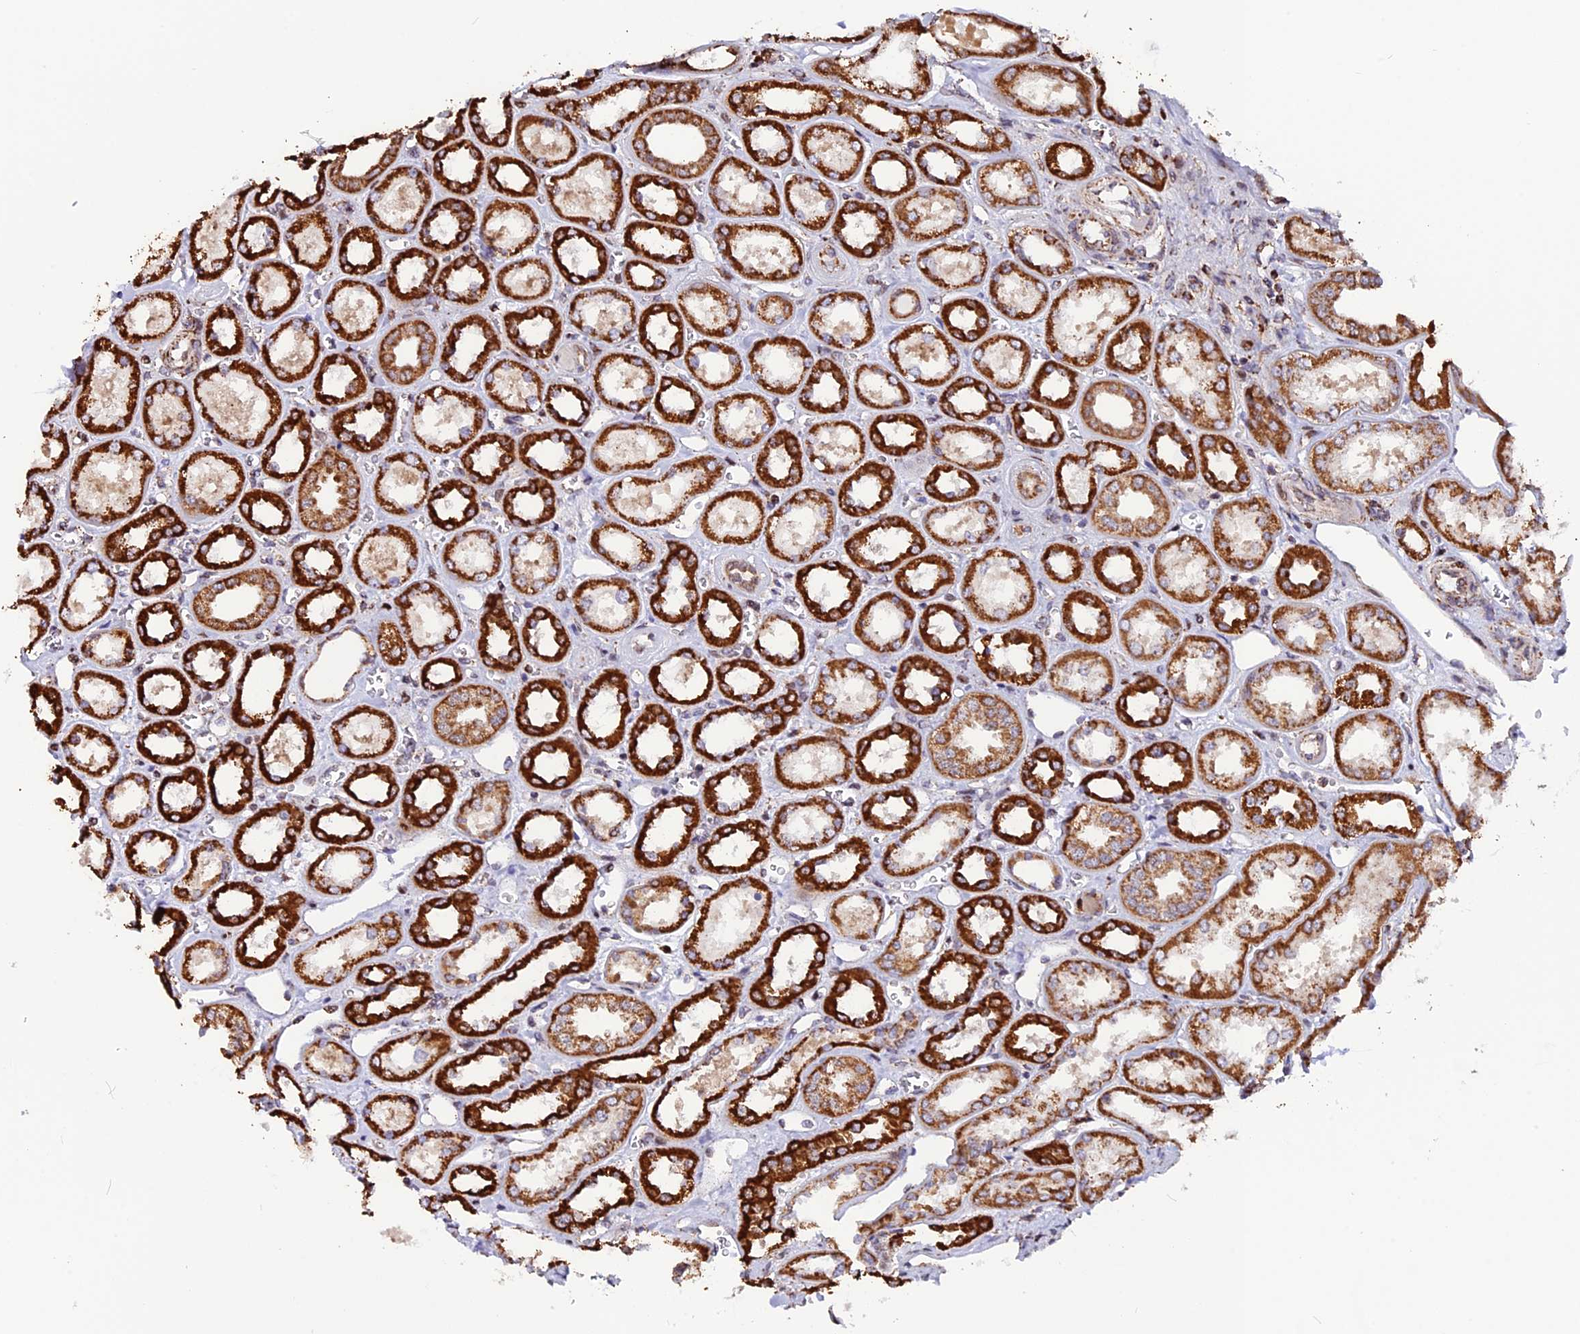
{"staining": {"intensity": "strong", "quantity": "<25%", "location": "cytoplasmic/membranous"}, "tissue": "kidney", "cell_type": "Cells in glomeruli", "image_type": "normal", "snomed": [{"axis": "morphology", "description": "Normal tissue, NOS"}, {"axis": "morphology", "description": "Adenocarcinoma, NOS"}, {"axis": "topography", "description": "Kidney"}], "caption": "Cells in glomeruli demonstrate medium levels of strong cytoplasmic/membranous staining in approximately <25% of cells in benign kidney.", "gene": "FAM174C", "patient": {"sex": "female", "age": 68}}